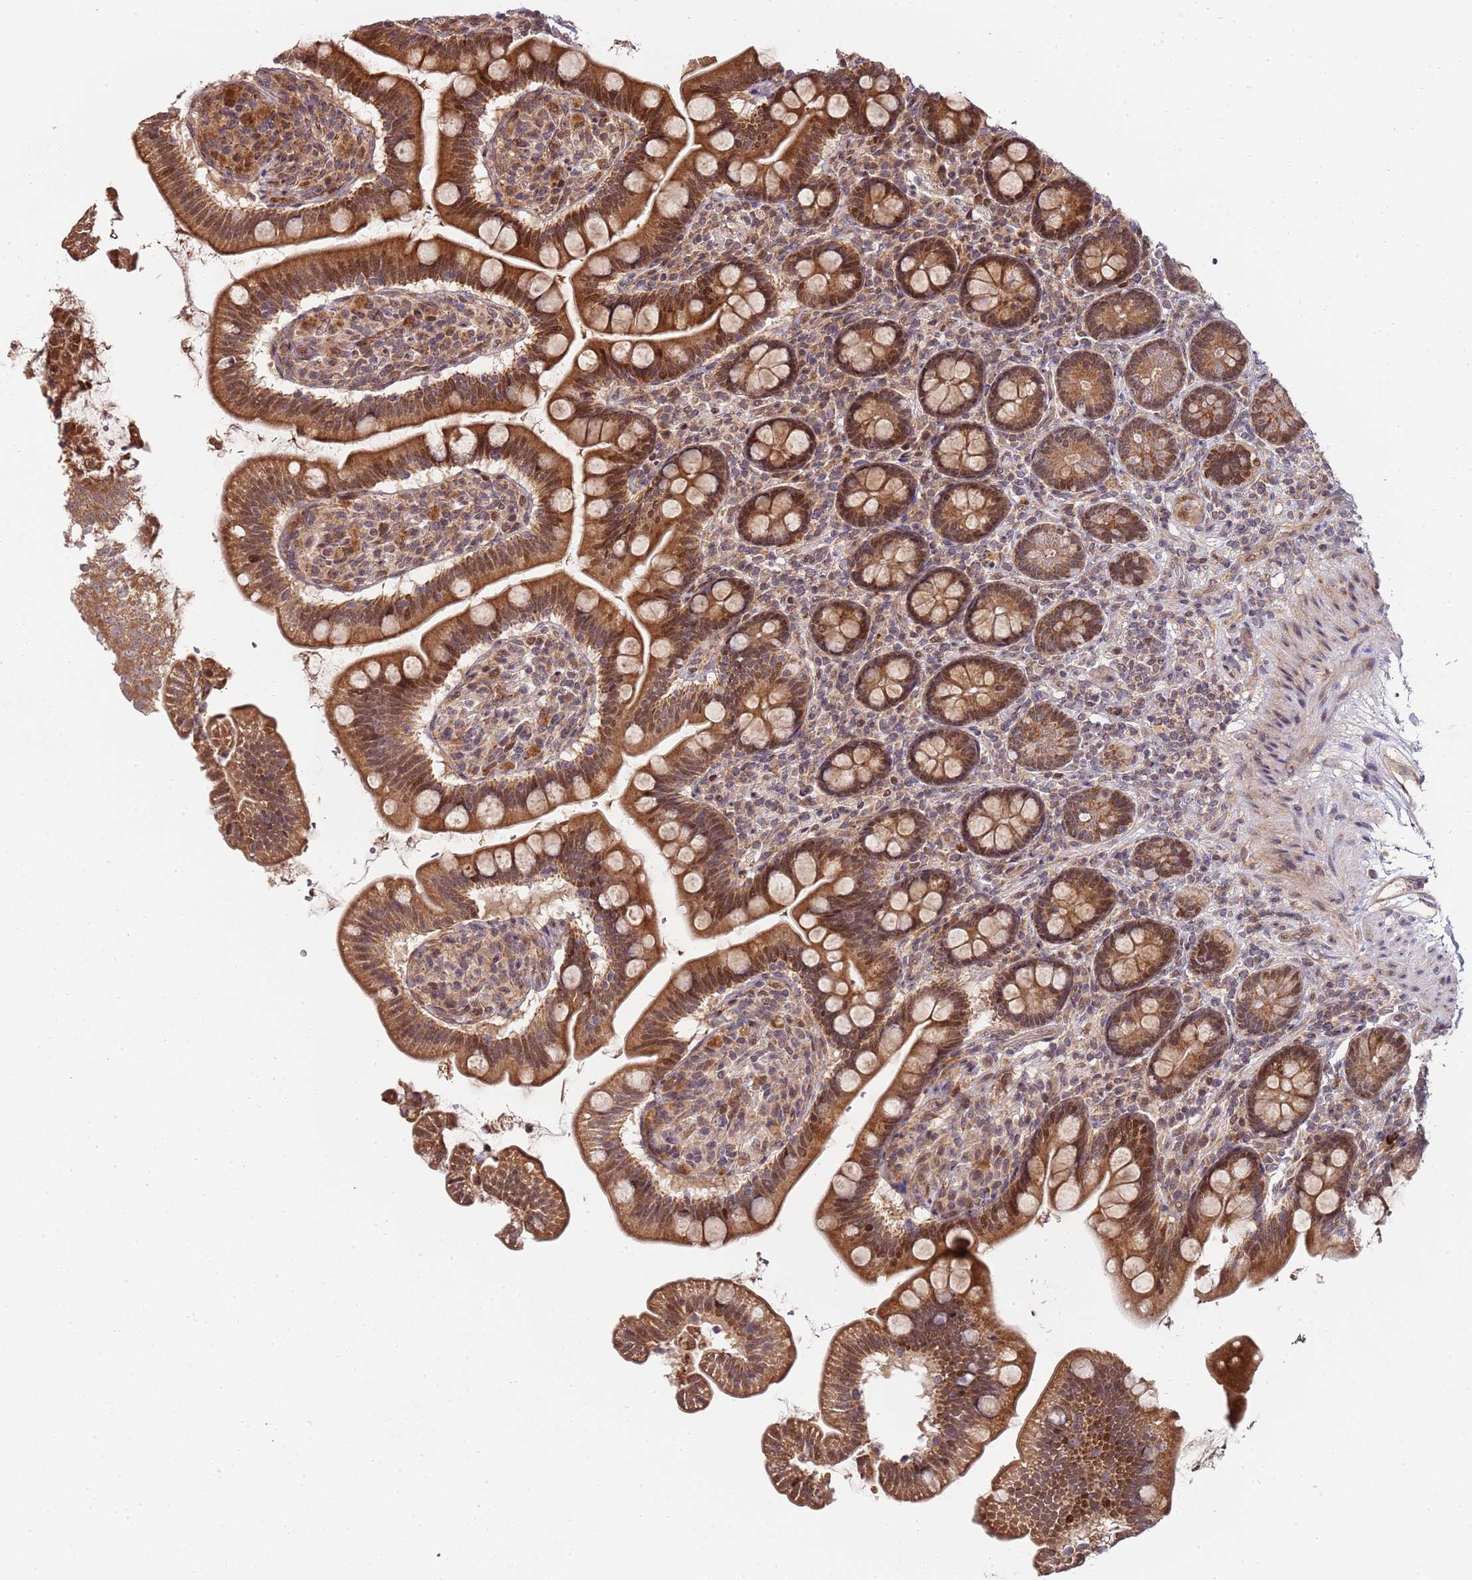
{"staining": {"intensity": "strong", "quantity": ">75%", "location": "cytoplasmic/membranous,nuclear"}, "tissue": "small intestine", "cell_type": "Glandular cells", "image_type": "normal", "snomed": [{"axis": "morphology", "description": "Normal tissue, NOS"}, {"axis": "topography", "description": "Small intestine"}], "caption": "Strong cytoplasmic/membranous,nuclear expression is present in approximately >75% of glandular cells in normal small intestine. (Brightfield microscopy of DAB IHC at high magnification).", "gene": "EDC3", "patient": {"sex": "female", "age": 64}}